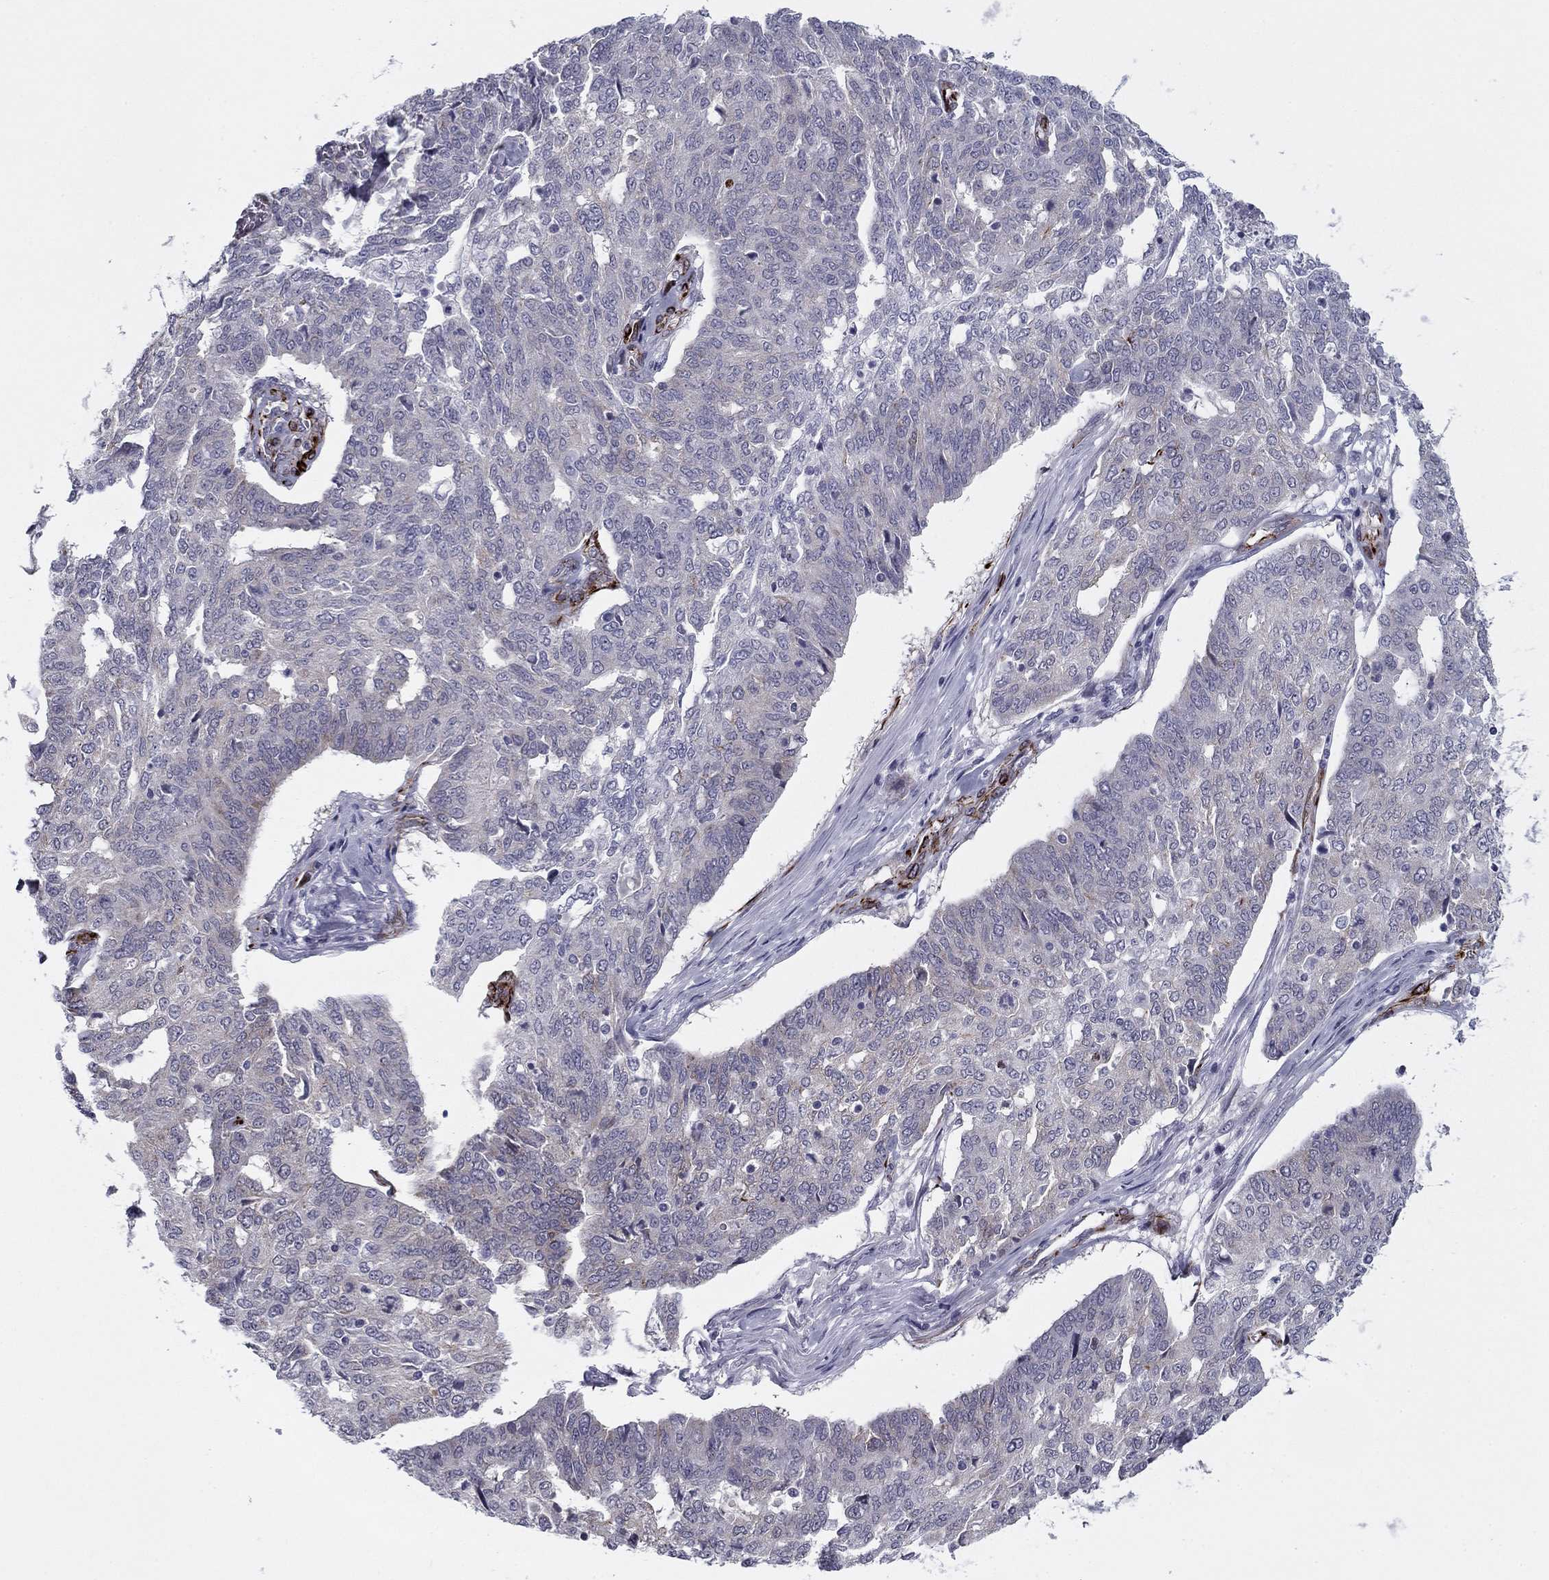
{"staining": {"intensity": "negative", "quantity": "none", "location": "none"}, "tissue": "ovarian cancer", "cell_type": "Tumor cells", "image_type": "cancer", "snomed": [{"axis": "morphology", "description": "Cystadenocarcinoma, serous, NOS"}, {"axis": "topography", "description": "Ovary"}], "caption": "High power microscopy histopathology image of an immunohistochemistry micrograph of ovarian cancer (serous cystadenocarcinoma), revealing no significant expression in tumor cells.", "gene": "ANKS4B", "patient": {"sex": "female", "age": 67}}